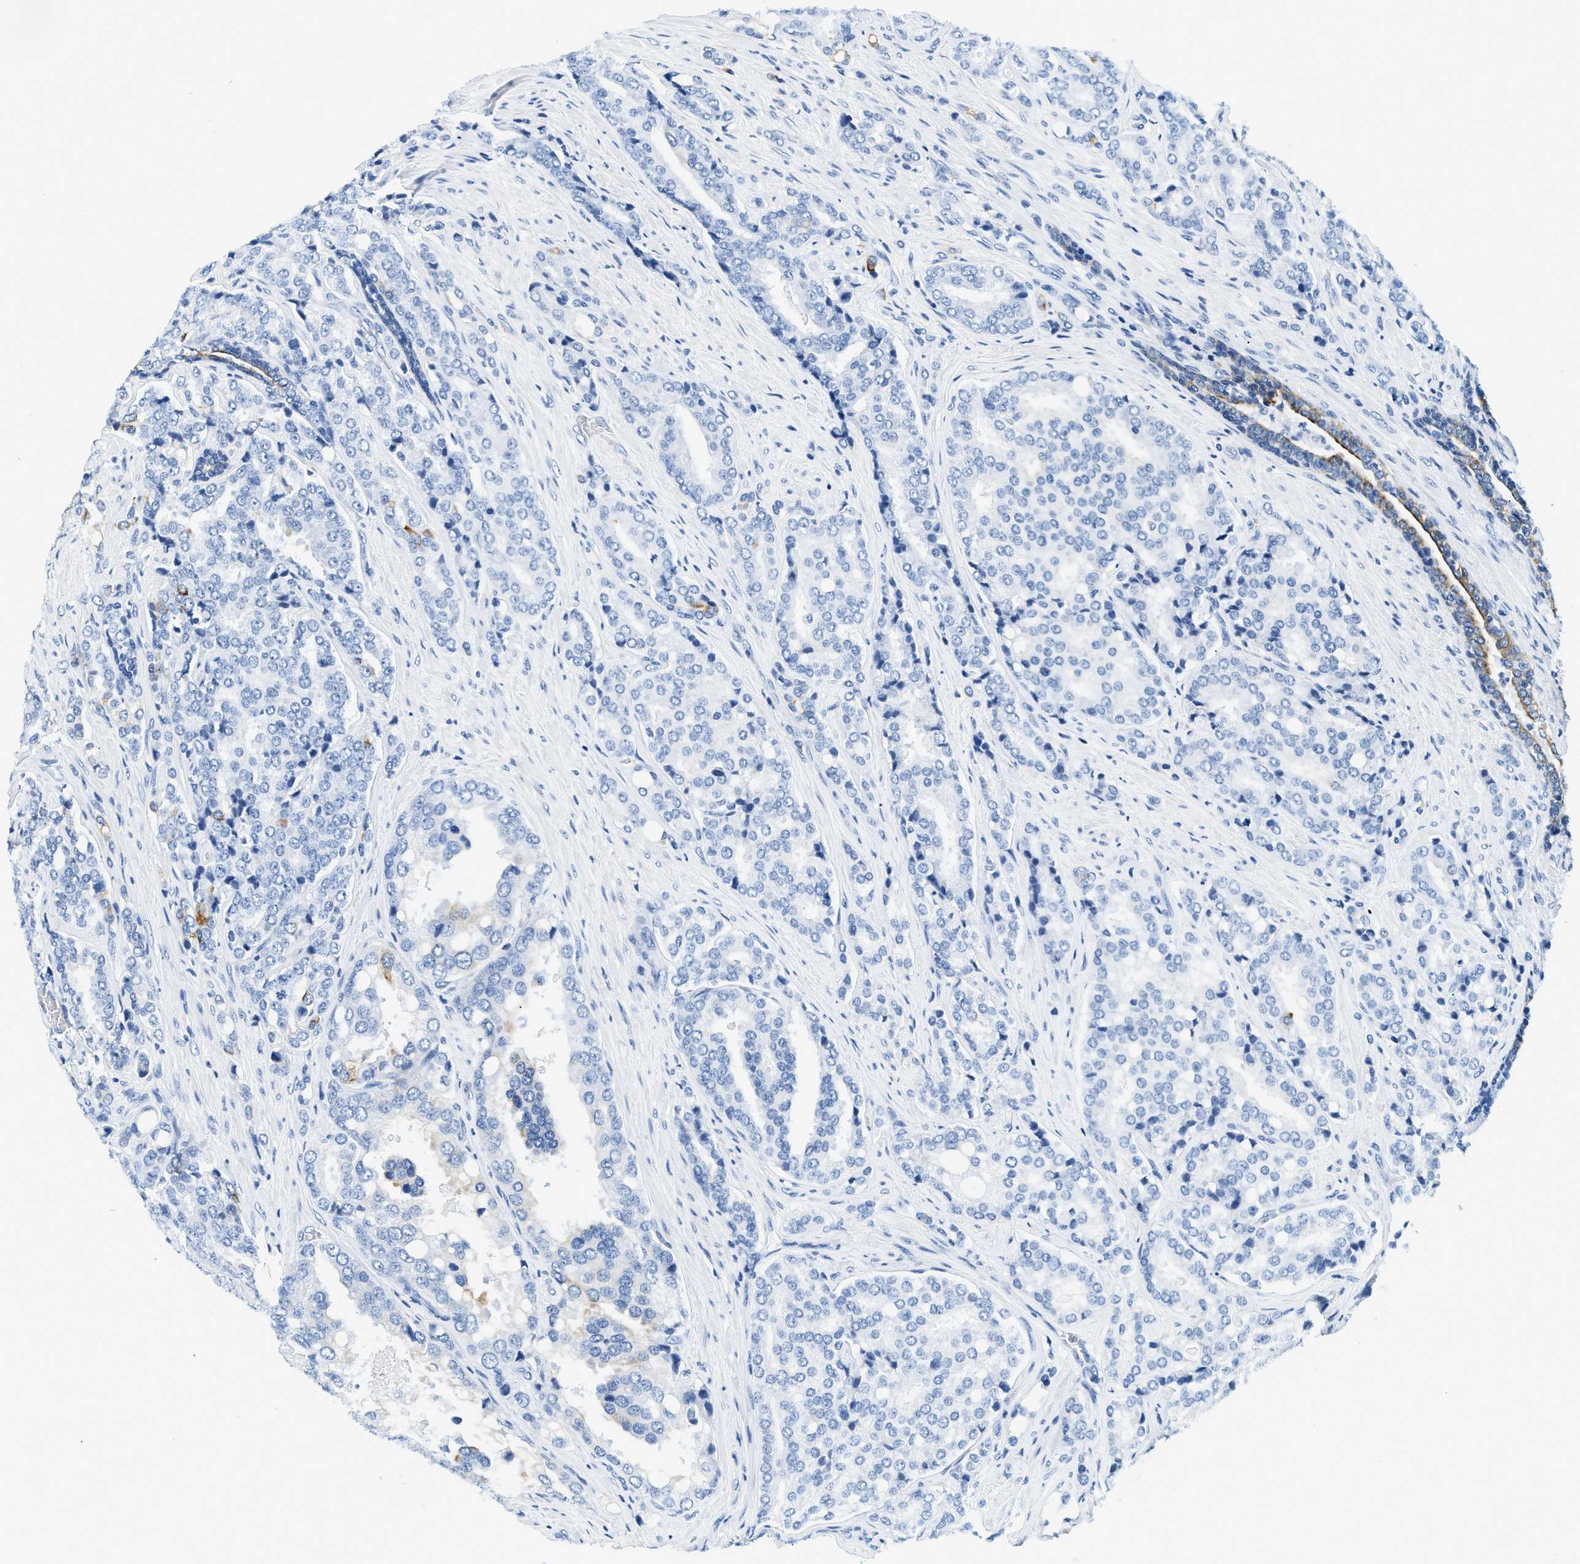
{"staining": {"intensity": "negative", "quantity": "none", "location": "none"}, "tissue": "prostate cancer", "cell_type": "Tumor cells", "image_type": "cancer", "snomed": [{"axis": "morphology", "description": "Adenocarcinoma, High grade"}, {"axis": "topography", "description": "Prostate"}], "caption": "Prostate cancer (adenocarcinoma (high-grade)) was stained to show a protein in brown. There is no significant expression in tumor cells.", "gene": "STXBP2", "patient": {"sex": "male", "age": 50}}